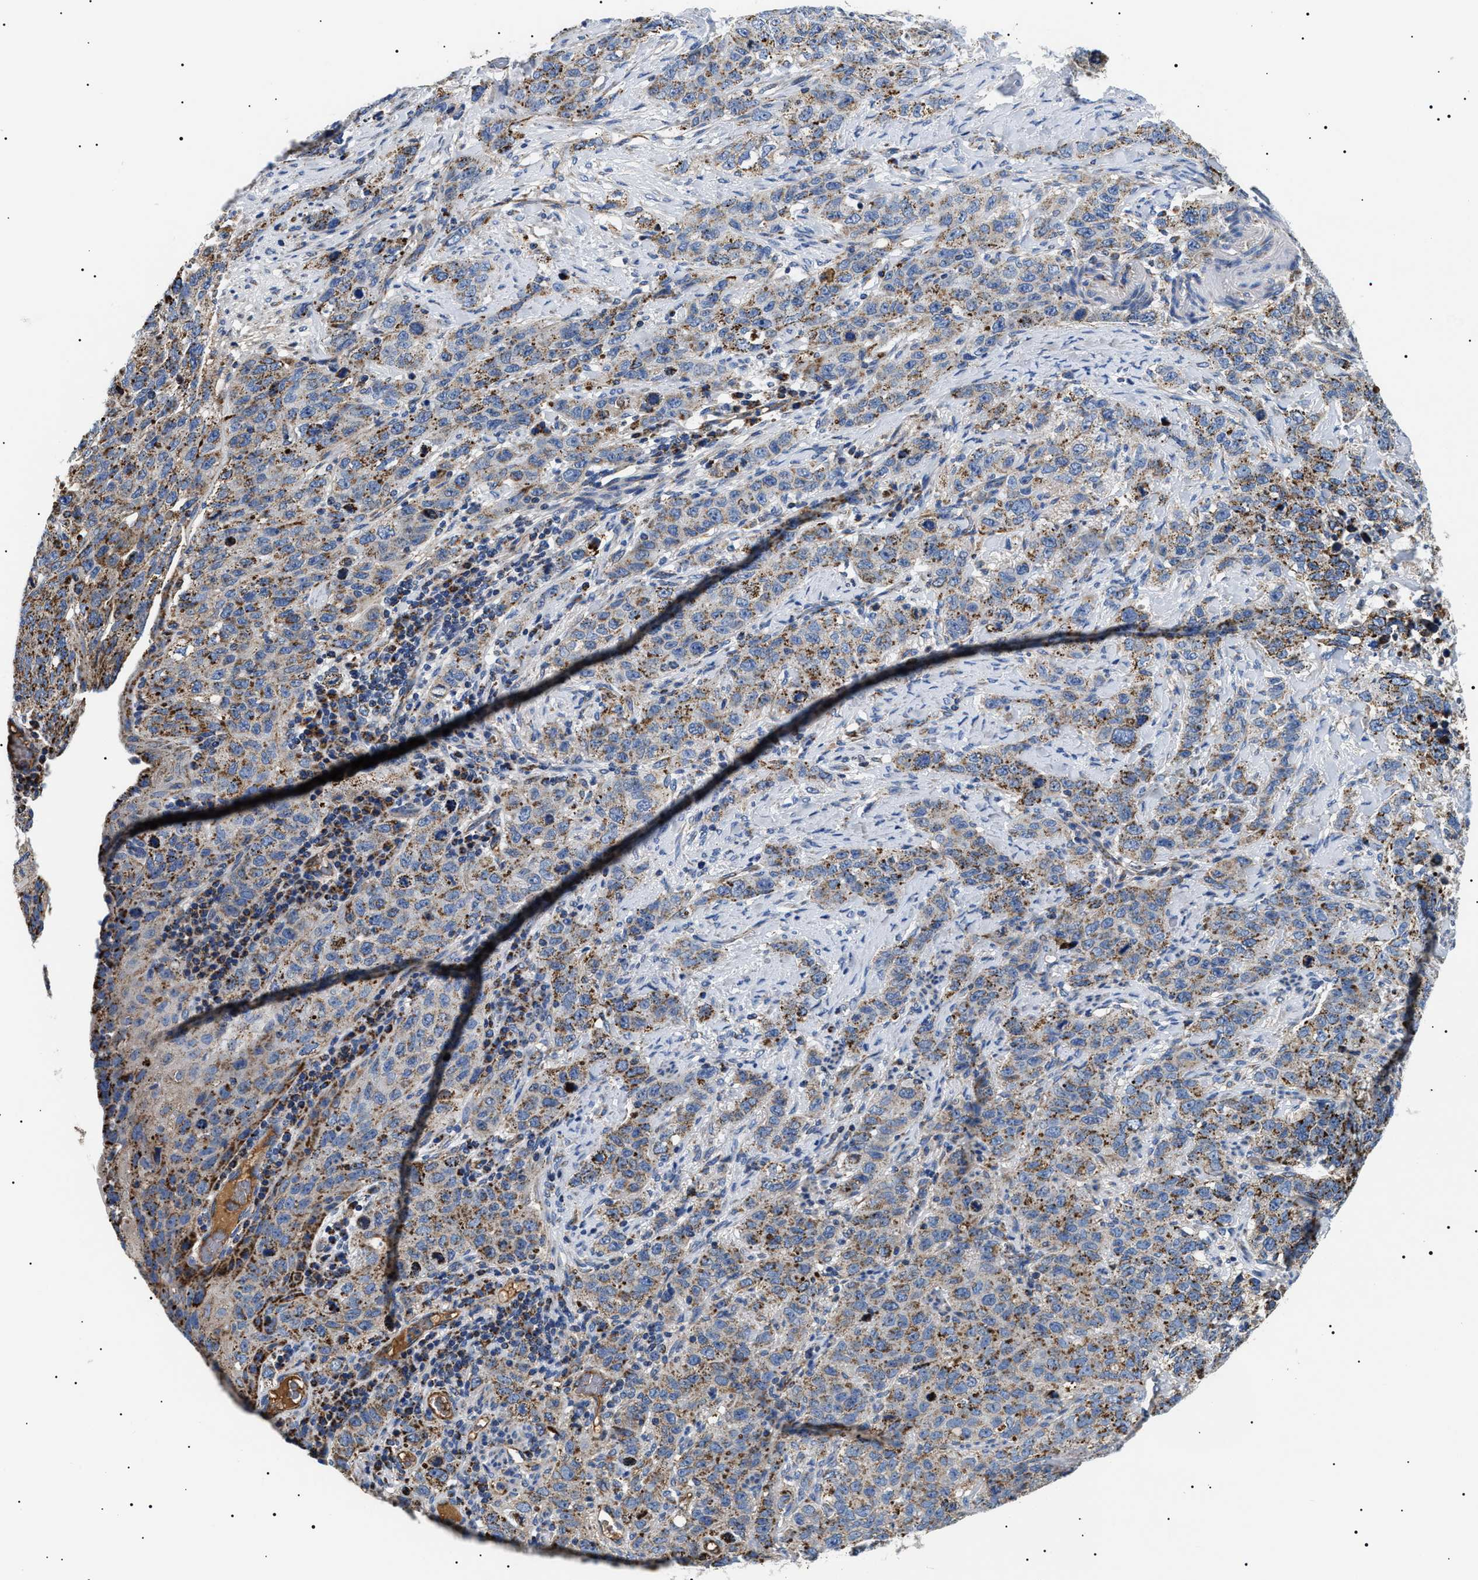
{"staining": {"intensity": "moderate", "quantity": "25%-75%", "location": "cytoplasmic/membranous"}, "tissue": "stomach cancer", "cell_type": "Tumor cells", "image_type": "cancer", "snomed": [{"axis": "morphology", "description": "Adenocarcinoma, NOS"}, {"axis": "topography", "description": "Stomach"}], "caption": "Immunohistochemistry of human adenocarcinoma (stomach) displays medium levels of moderate cytoplasmic/membranous staining in approximately 25%-75% of tumor cells. Nuclei are stained in blue.", "gene": "OXSM", "patient": {"sex": "male", "age": 48}}